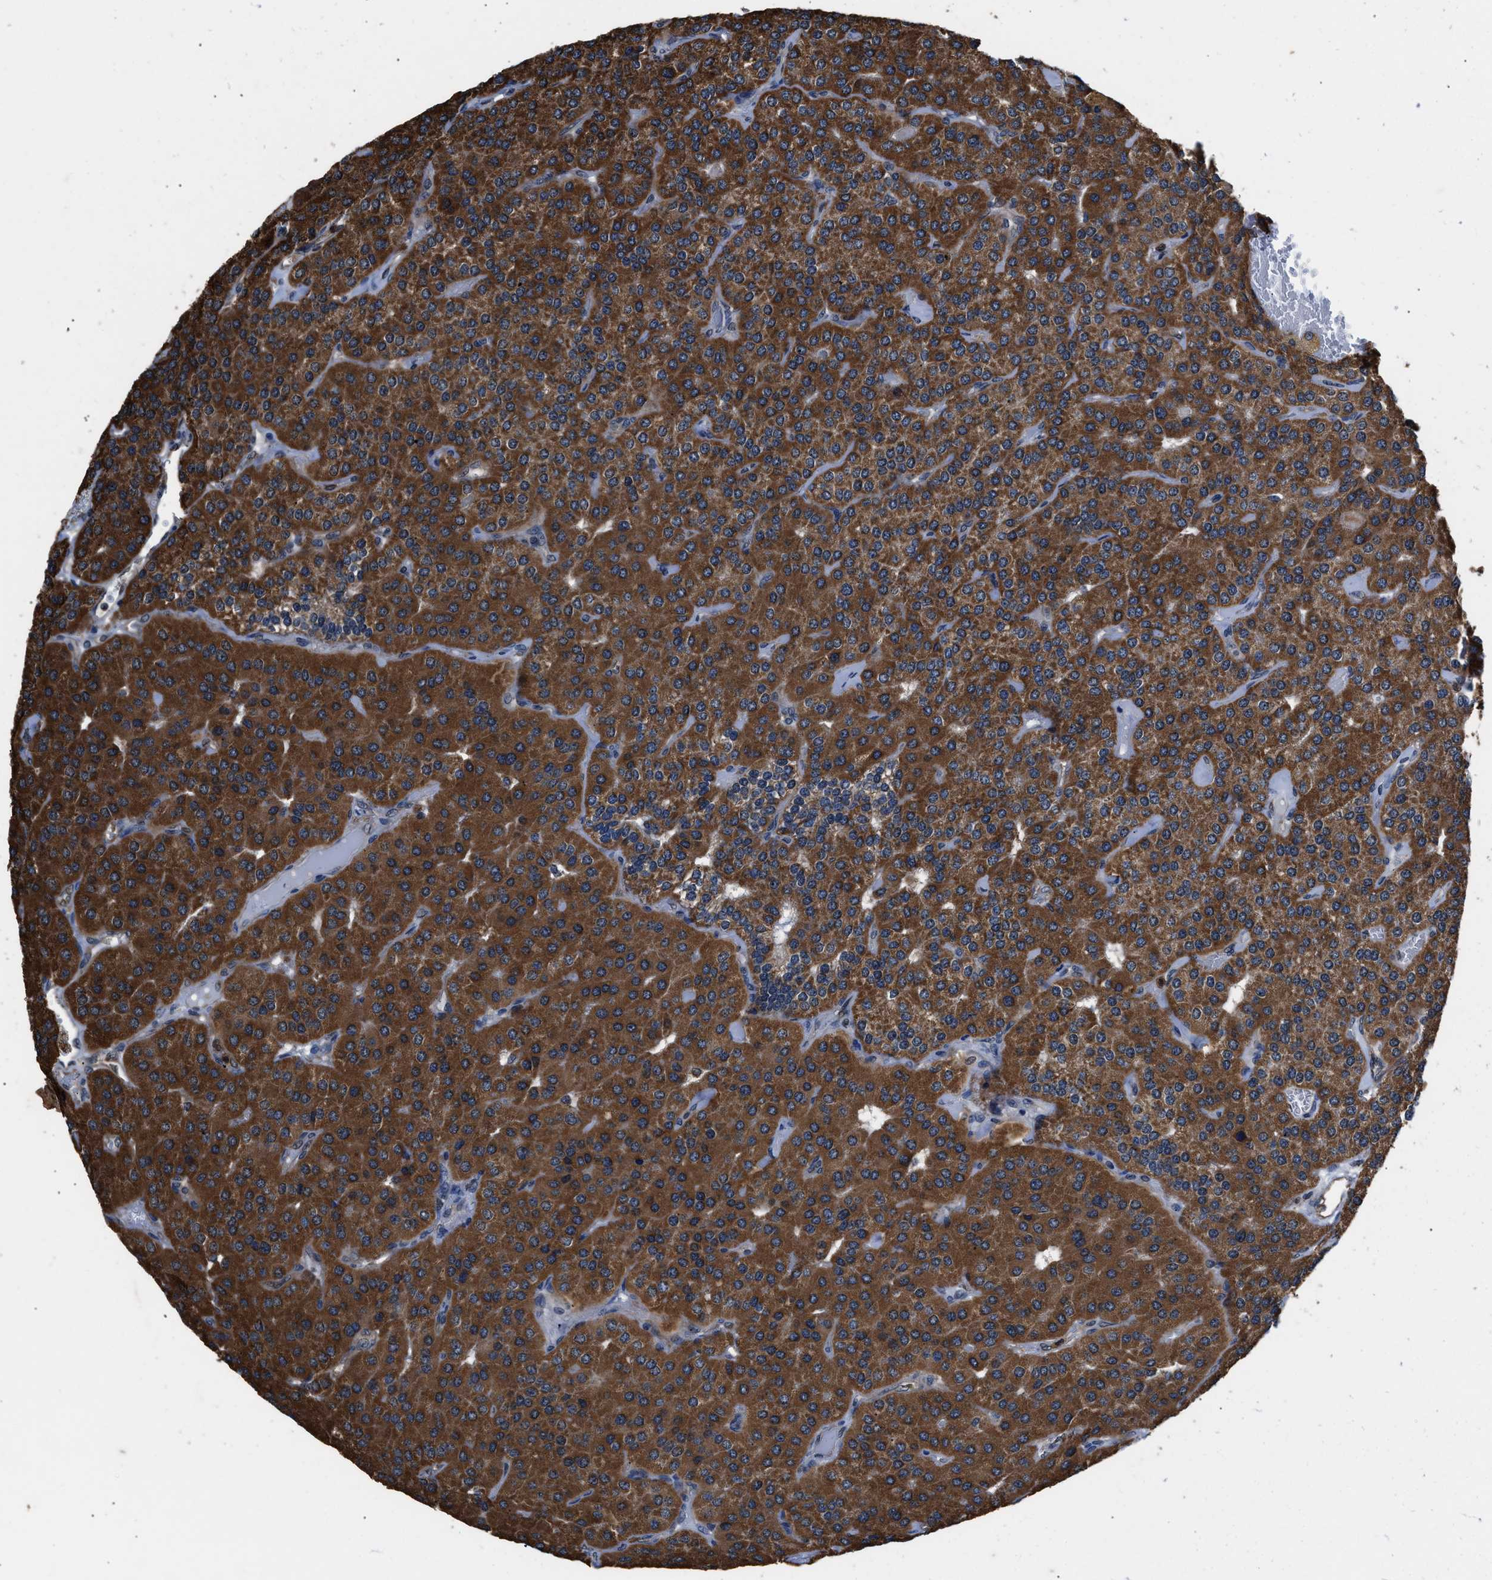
{"staining": {"intensity": "strong", "quantity": ">75%", "location": "cytoplasmic/membranous"}, "tissue": "parathyroid gland", "cell_type": "Glandular cells", "image_type": "normal", "snomed": [{"axis": "morphology", "description": "Normal tissue, NOS"}, {"axis": "morphology", "description": "Adenoma, NOS"}, {"axis": "topography", "description": "Parathyroid gland"}], "caption": "Immunohistochemistry (IHC) of normal human parathyroid gland exhibits high levels of strong cytoplasmic/membranous positivity in about >75% of glandular cells.", "gene": "ACLY", "patient": {"sex": "female", "age": 86}}